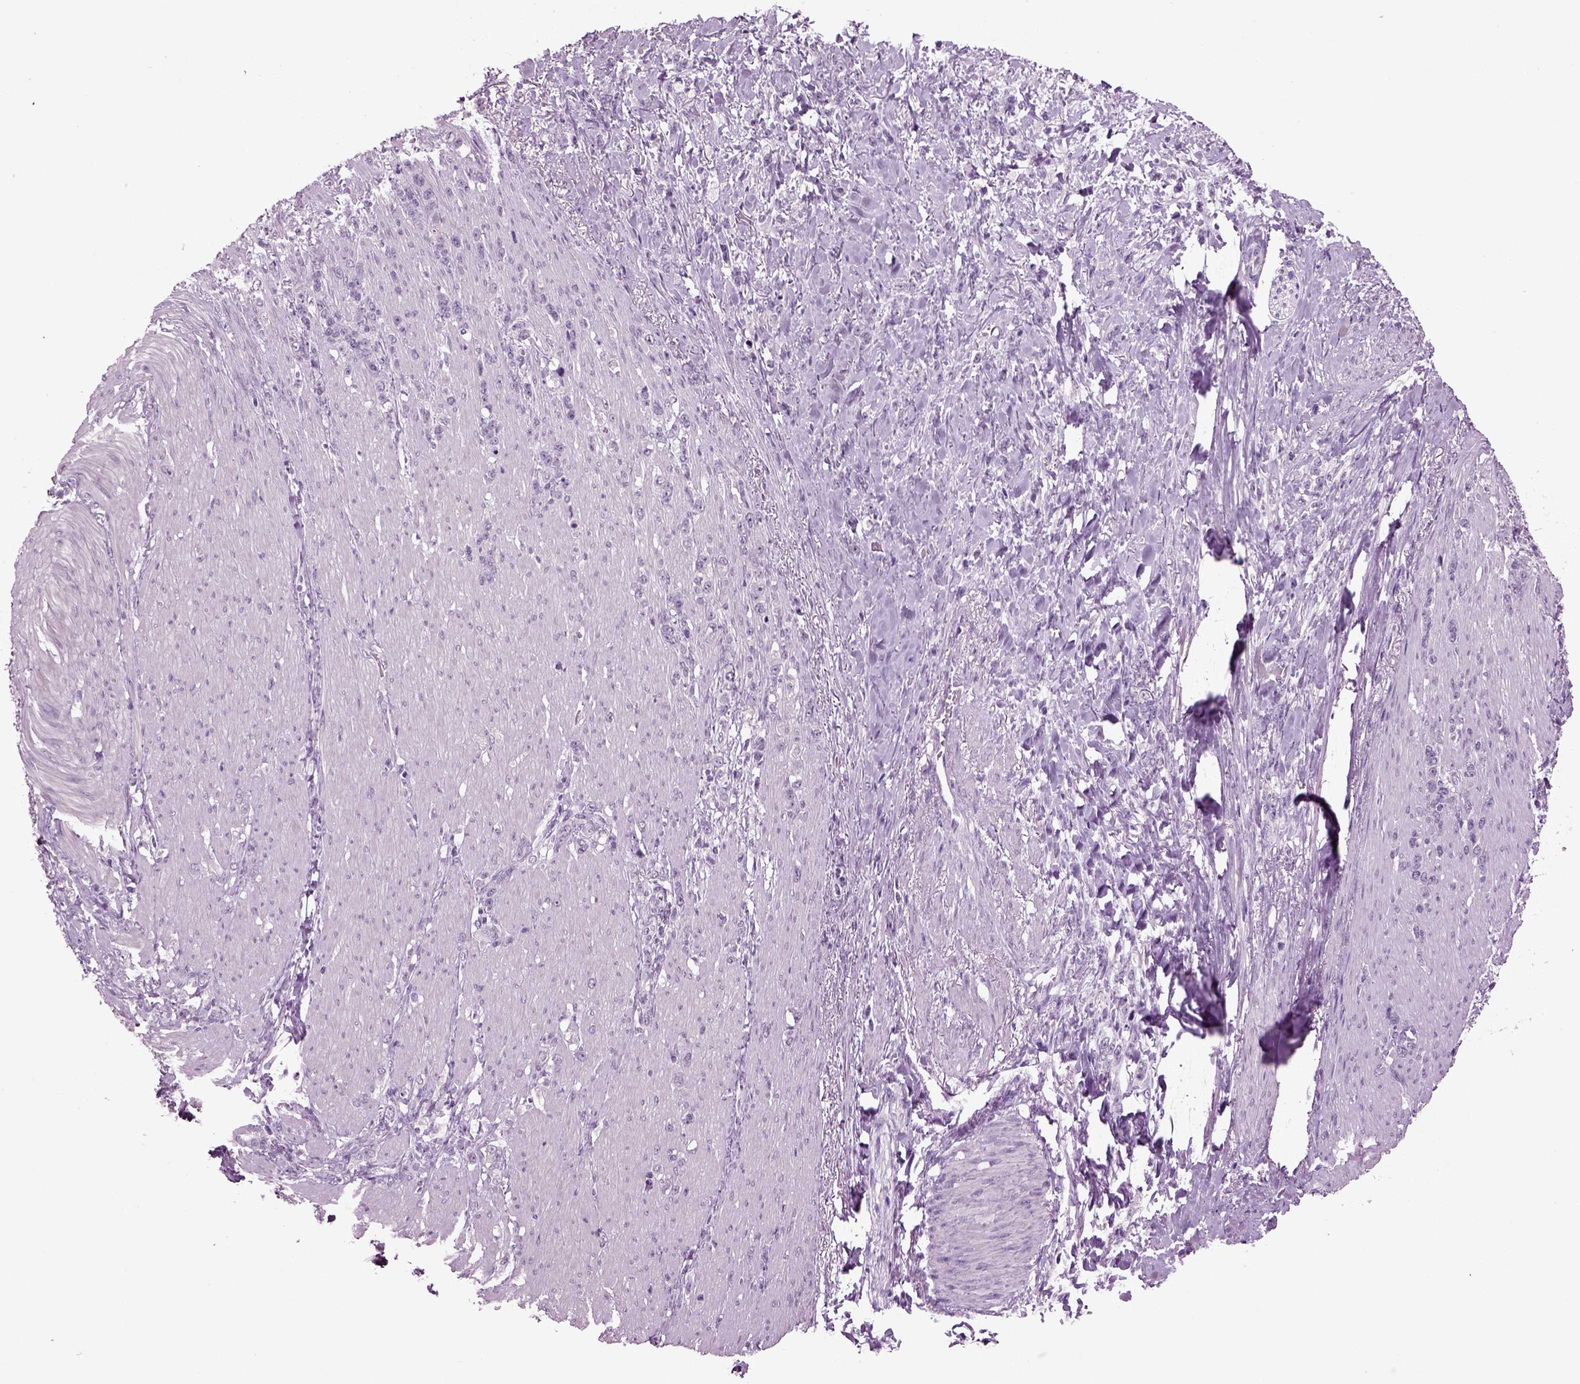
{"staining": {"intensity": "negative", "quantity": "none", "location": "none"}, "tissue": "stomach cancer", "cell_type": "Tumor cells", "image_type": "cancer", "snomed": [{"axis": "morphology", "description": "Adenocarcinoma, NOS"}, {"axis": "topography", "description": "Stomach, lower"}], "caption": "The image displays no significant expression in tumor cells of stomach cancer.", "gene": "SLC17A6", "patient": {"sex": "male", "age": 88}}